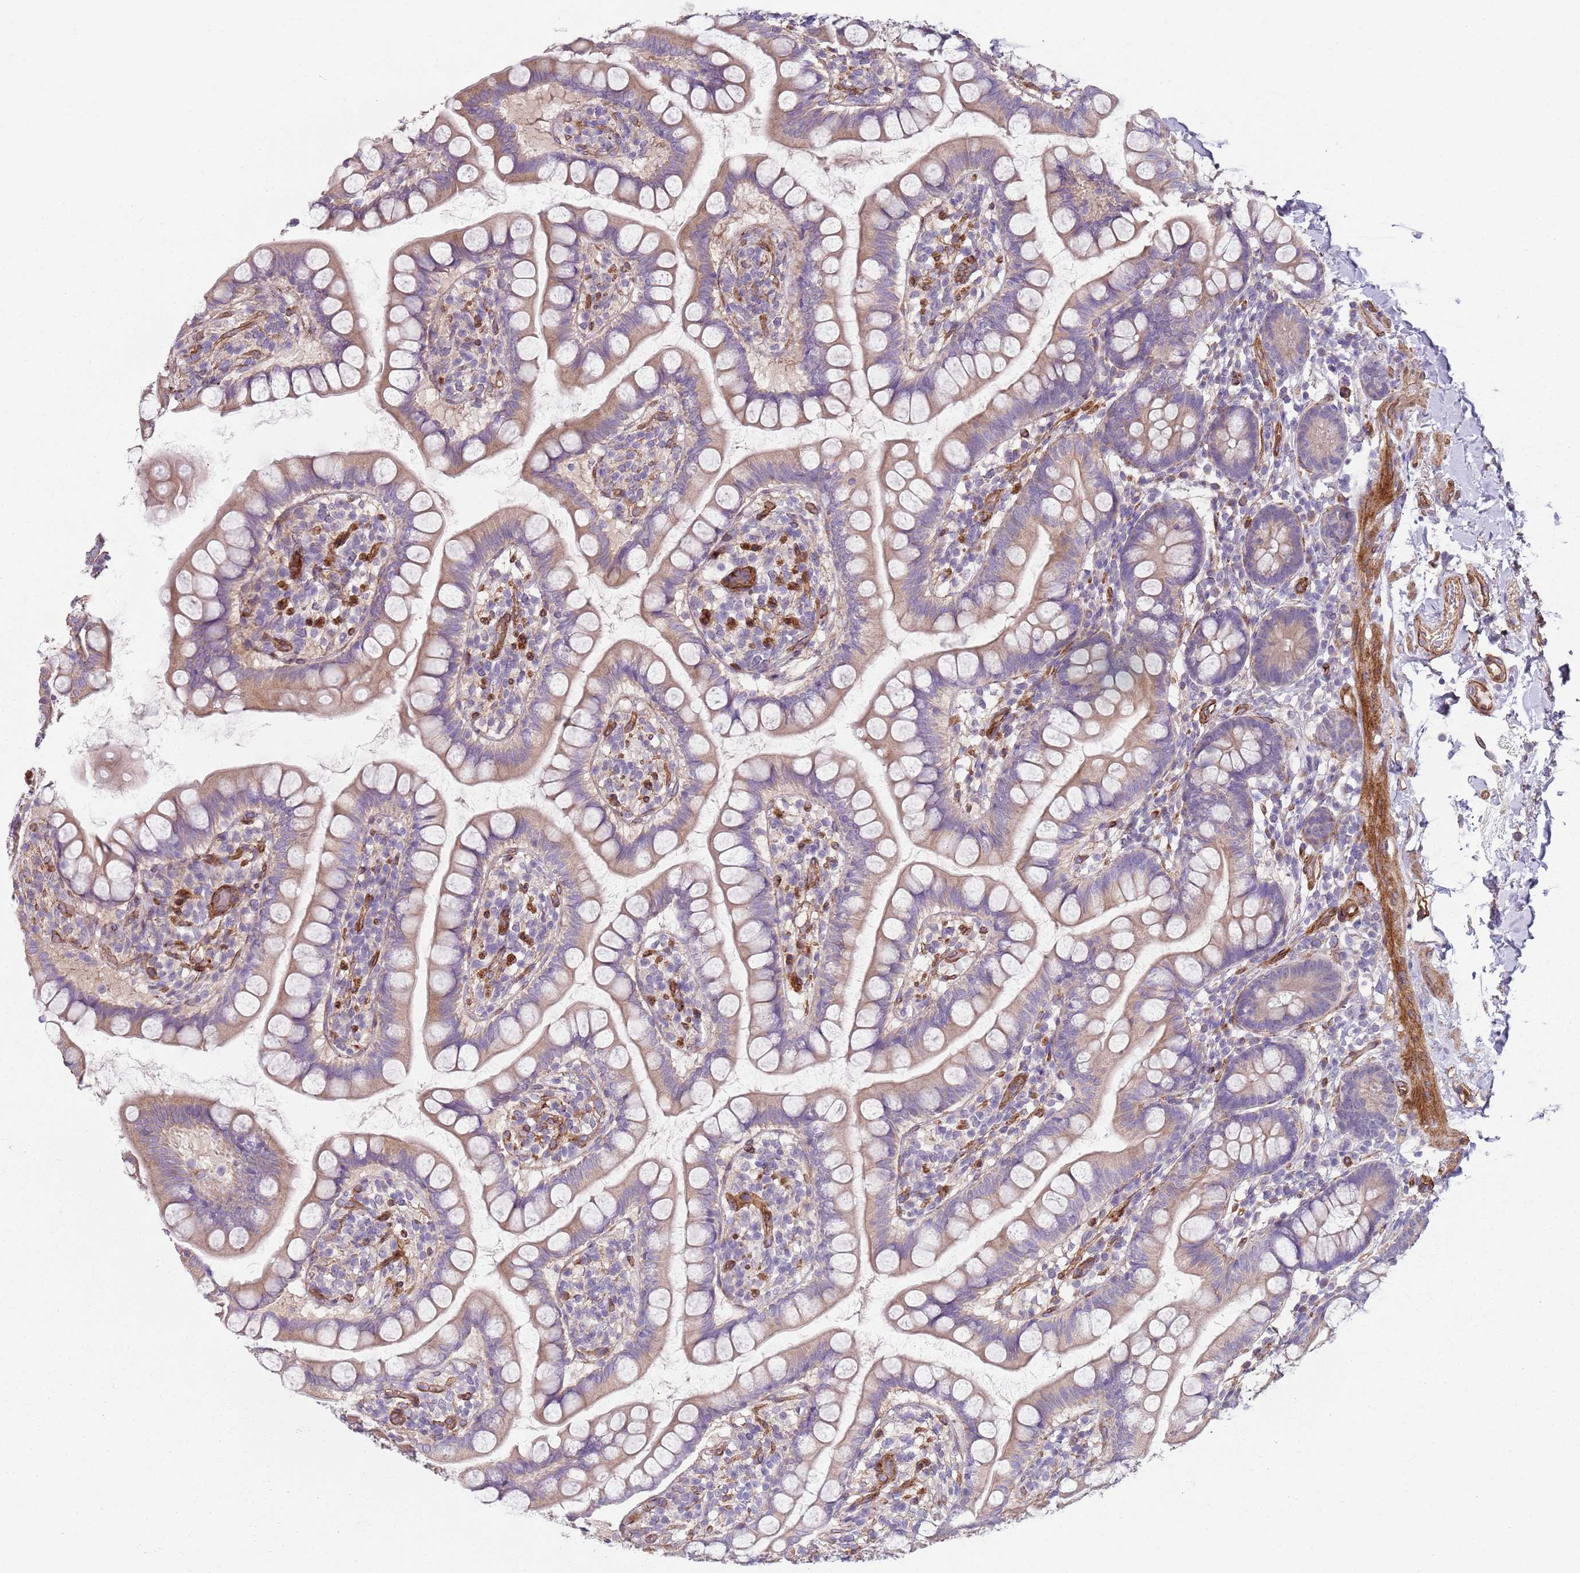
{"staining": {"intensity": "negative", "quantity": "none", "location": "none"}, "tissue": "small intestine", "cell_type": "Glandular cells", "image_type": "normal", "snomed": [{"axis": "morphology", "description": "Normal tissue, NOS"}, {"axis": "topography", "description": "Small intestine"}], "caption": "Immunohistochemical staining of normal human small intestine reveals no significant expression in glandular cells.", "gene": "PHLPP2", "patient": {"sex": "female", "age": 84}}